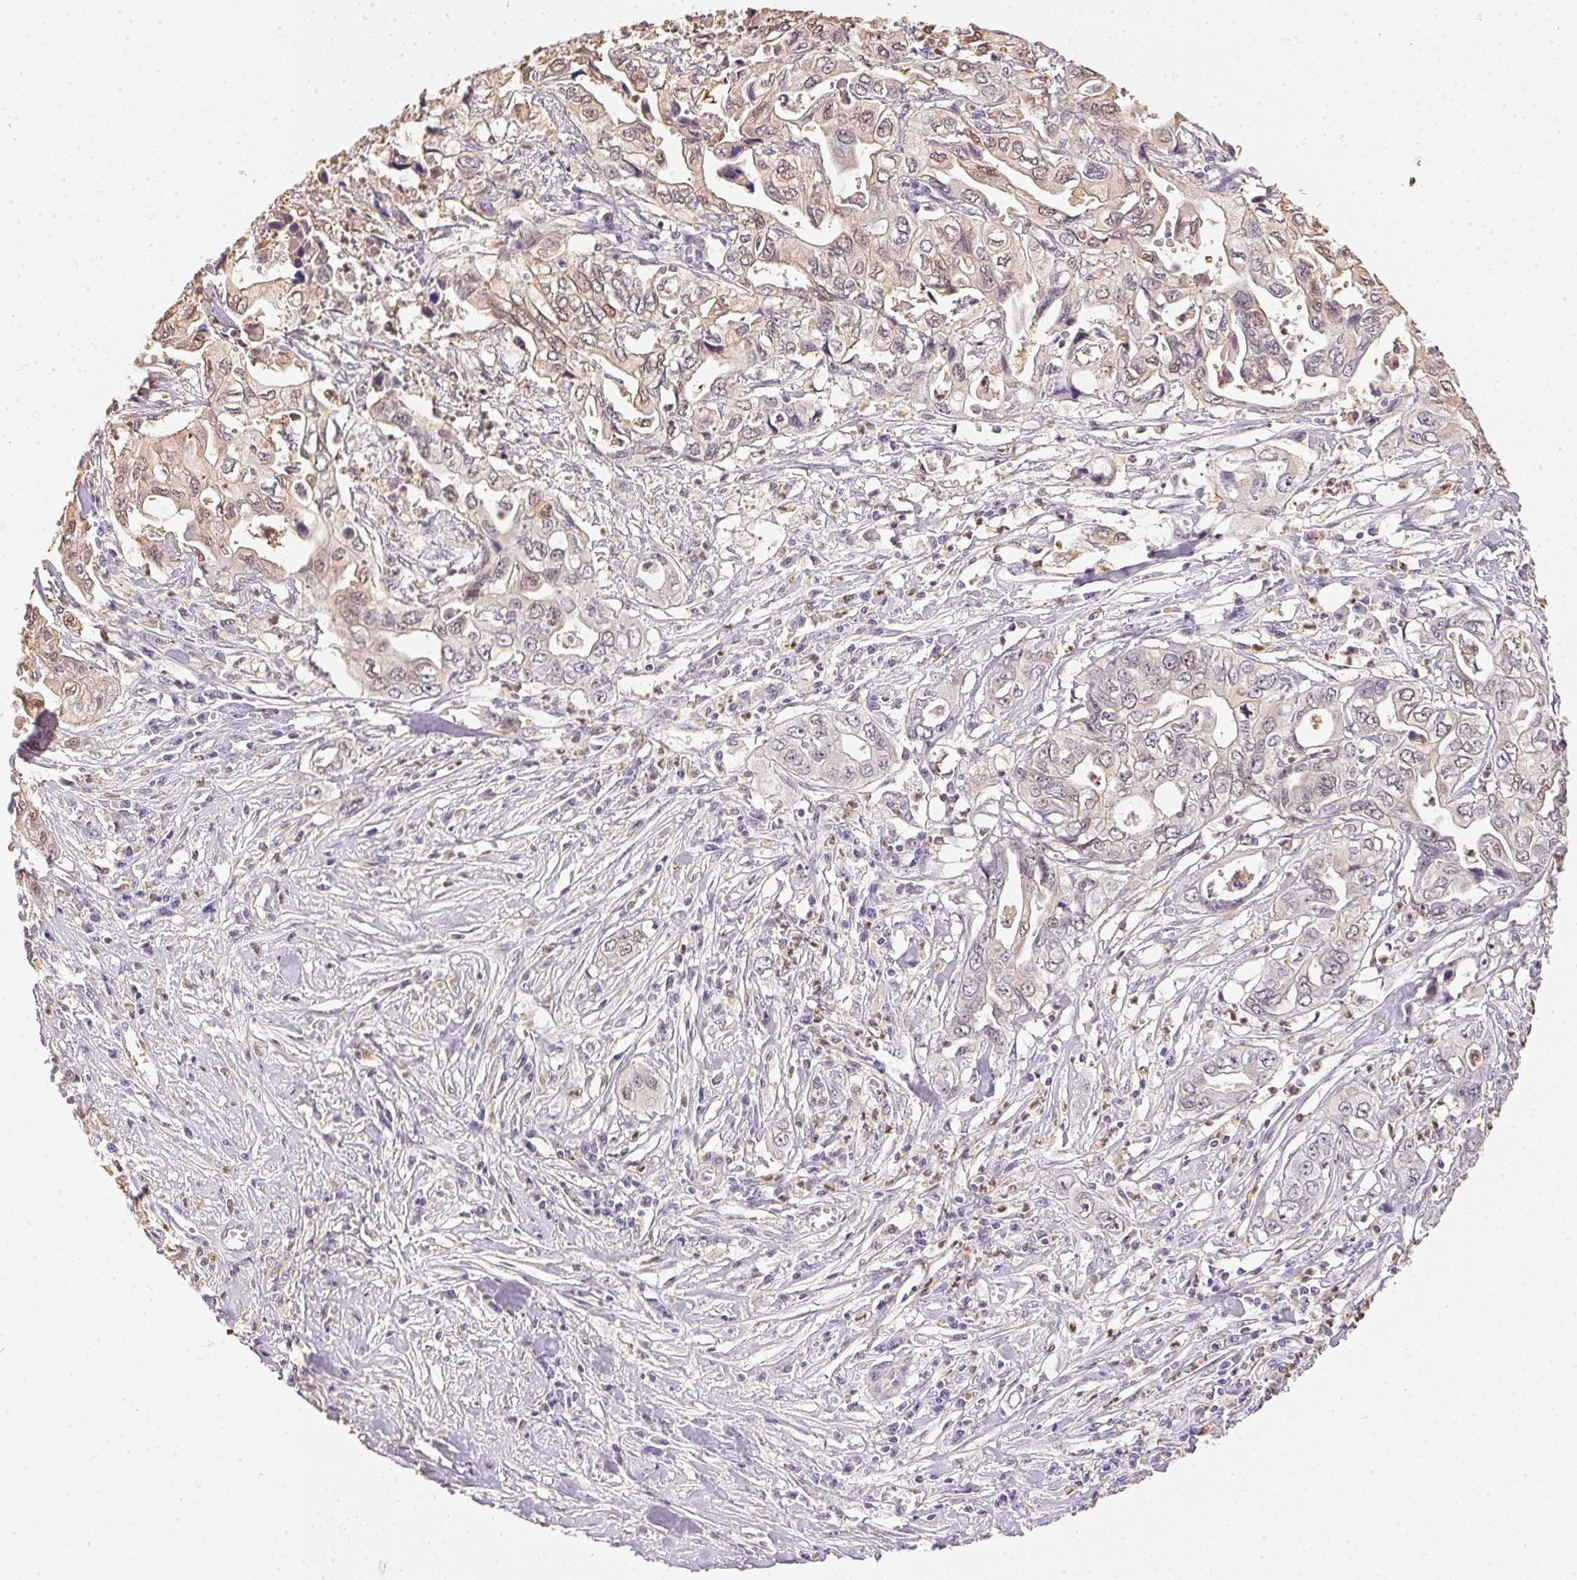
{"staining": {"intensity": "weak", "quantity": "<25%", "location": "cytoplasmic/membranous,nuclear"}, "tissue": "pancreatic cancer", "cell_type": "Tumor cells", "image_type": "cancer", "snomed": [{"axis": "morphology", "description": "Adenocarcinoma, NOS"}, {"axis": "topography", "description": "Pancreas"}], "caption": "IHC of pancreatic cancer shows no positivity in tumor cells.", "gene": "S100A3", "patient": {"sex": "male", "age": 68}}